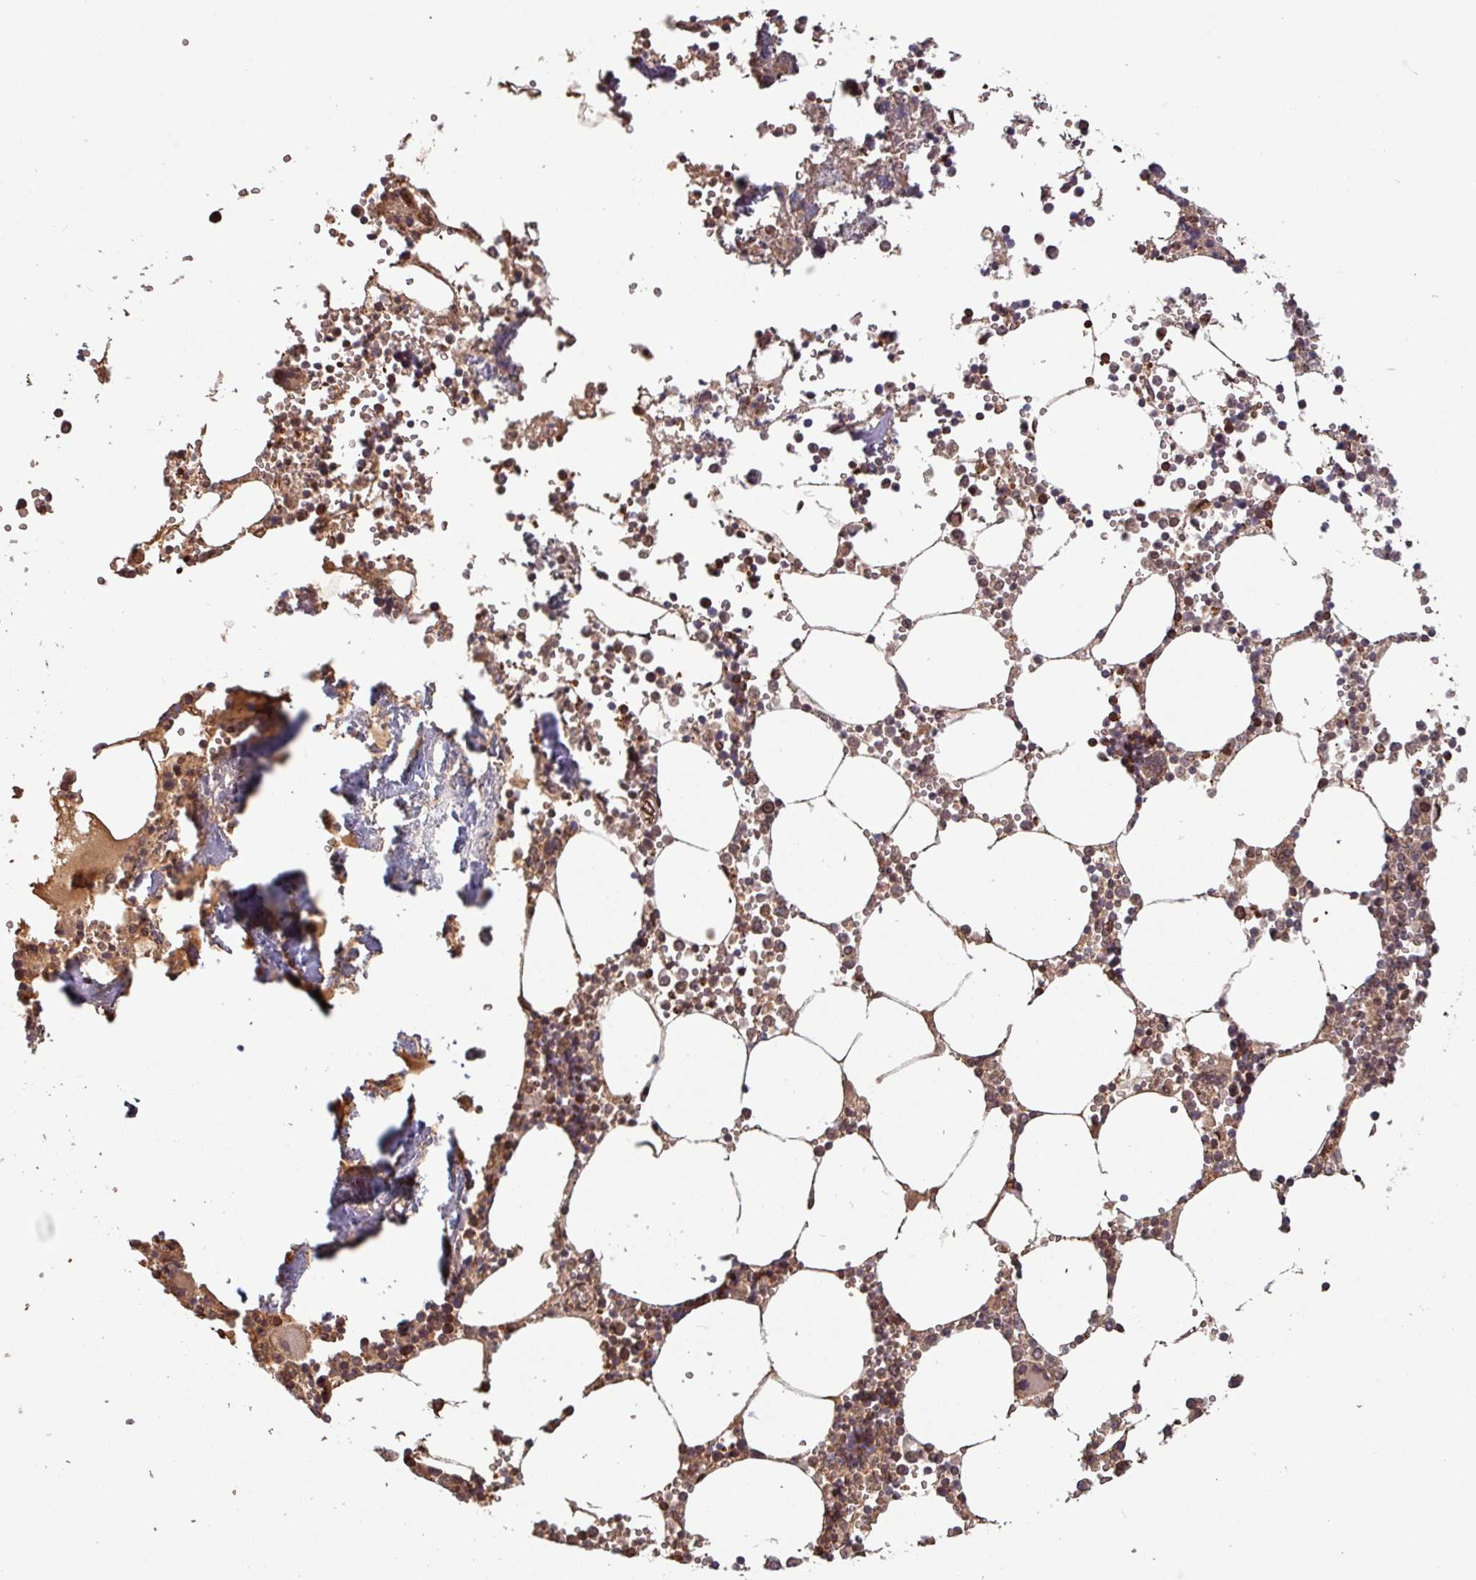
{"staining": {"intensity": "strong", "quantity": "25%-75%", "location": "cytoplasmic/membranous"}, "tissue": "bone marrow", "cell_type": "Hematopoietic cells", "image_type": "normal", "snomed": [{"axis": "morphology", "description": "Normal tissue, NOS"}, {"axis": "topography", "description": "Bone marrow"}], "caption": "Strong cytoplasmic/membranous positivity is appreciated in approximately 25%-75% of hematopoietic cells in benign bone marrow.", "gene": "RBM4B", "patient": {"sex": "male", "age": 54}}